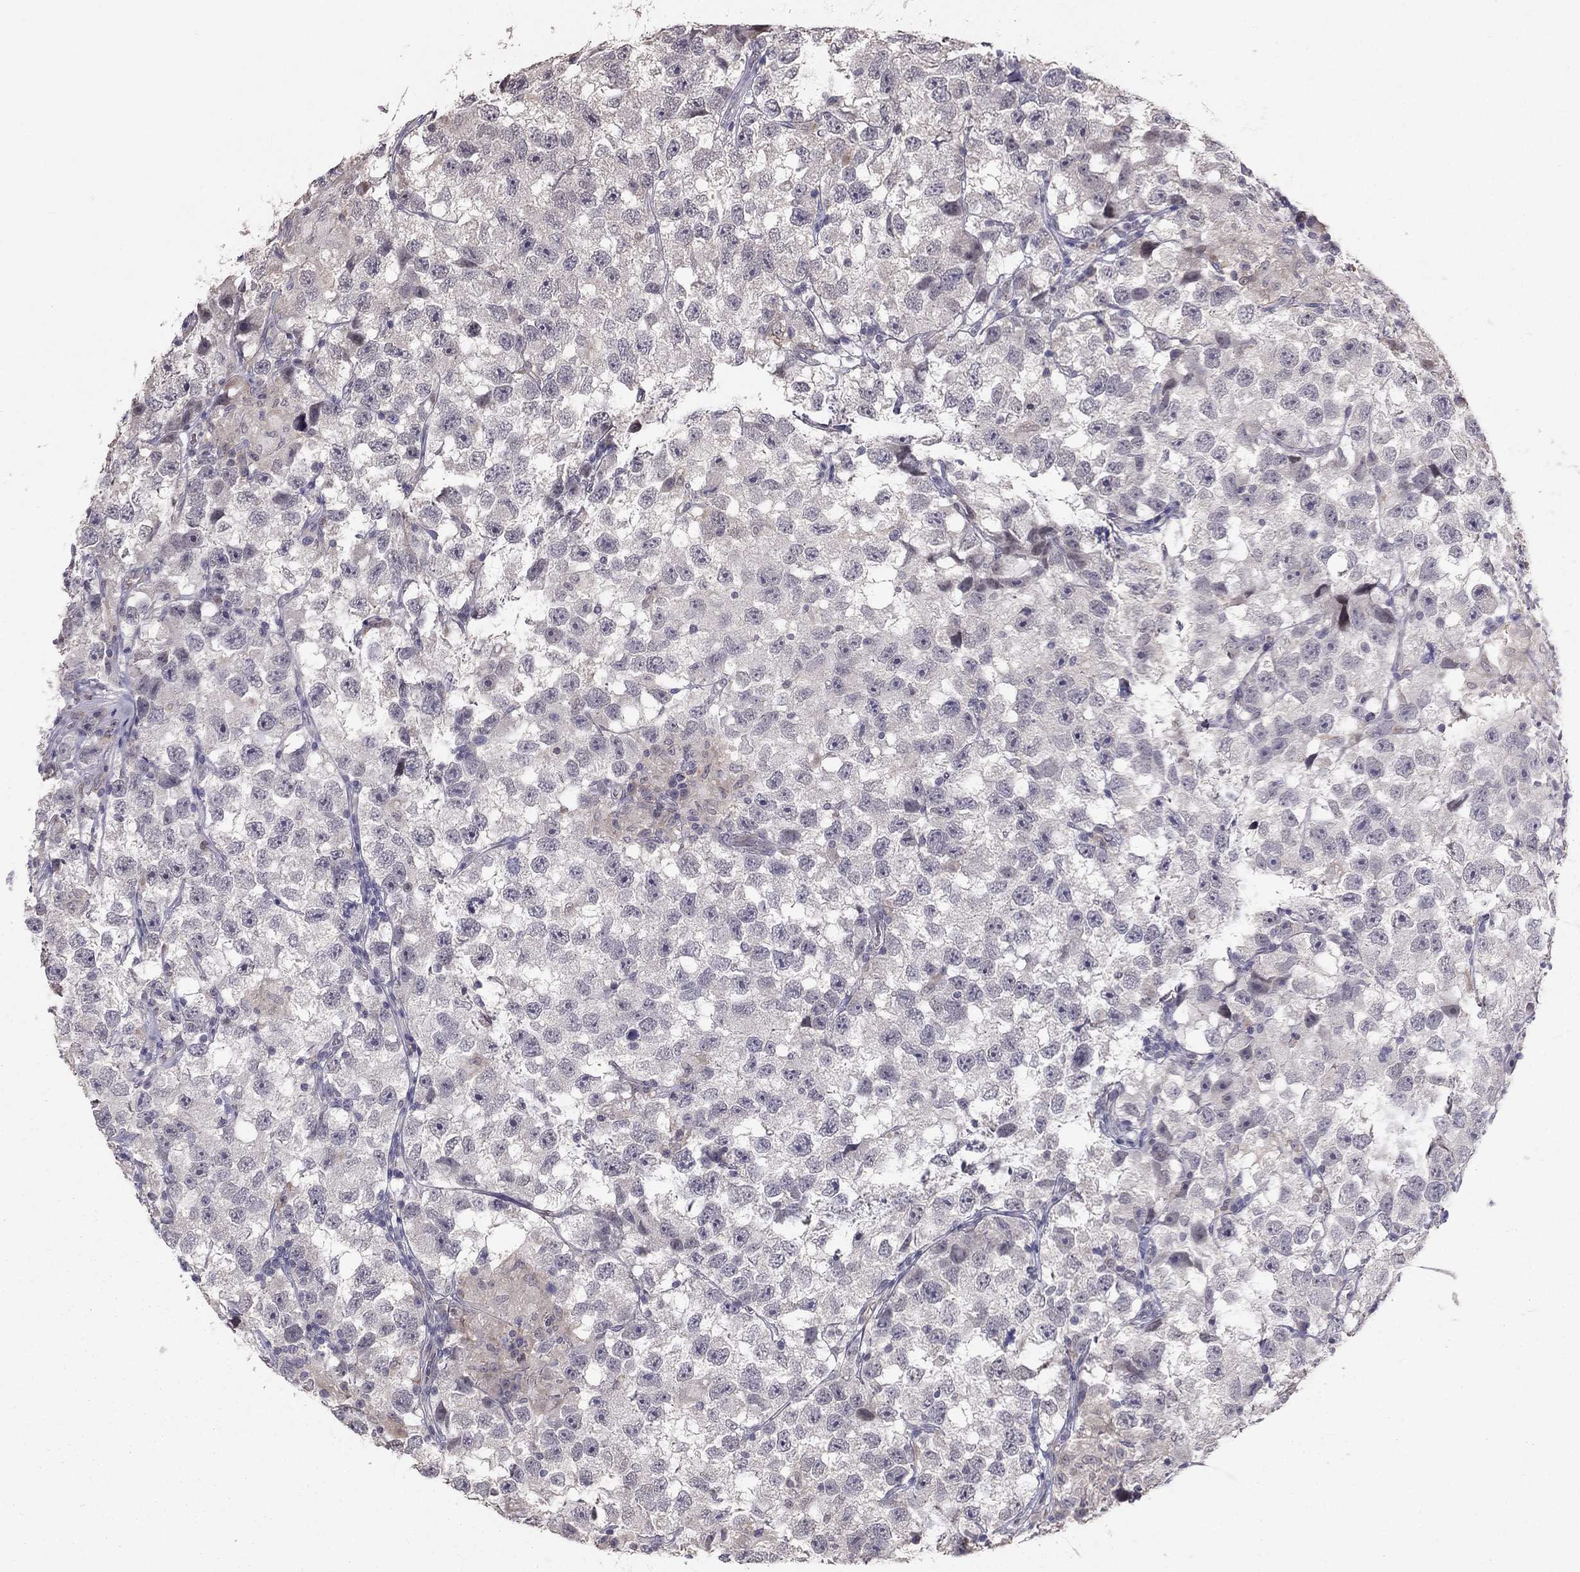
{"staining": {"intensity": "negative", "quantity": "none", "location": "none"}, "tissue": "testis cancer", "cell_type": "Tumor cells", "image_type": "cancer", "snomed": [{"axis": "morphology", "description": "Seminoma, NOS"}, {"axis": "topography", "description": "Testis"}], "caption": "DAB immunohistochemical staining of human seminoma (testis) reveals no significant expression in tumor cells.", "gene": "HSF2BP", "patient": {"sex": "male", "age": 26}}